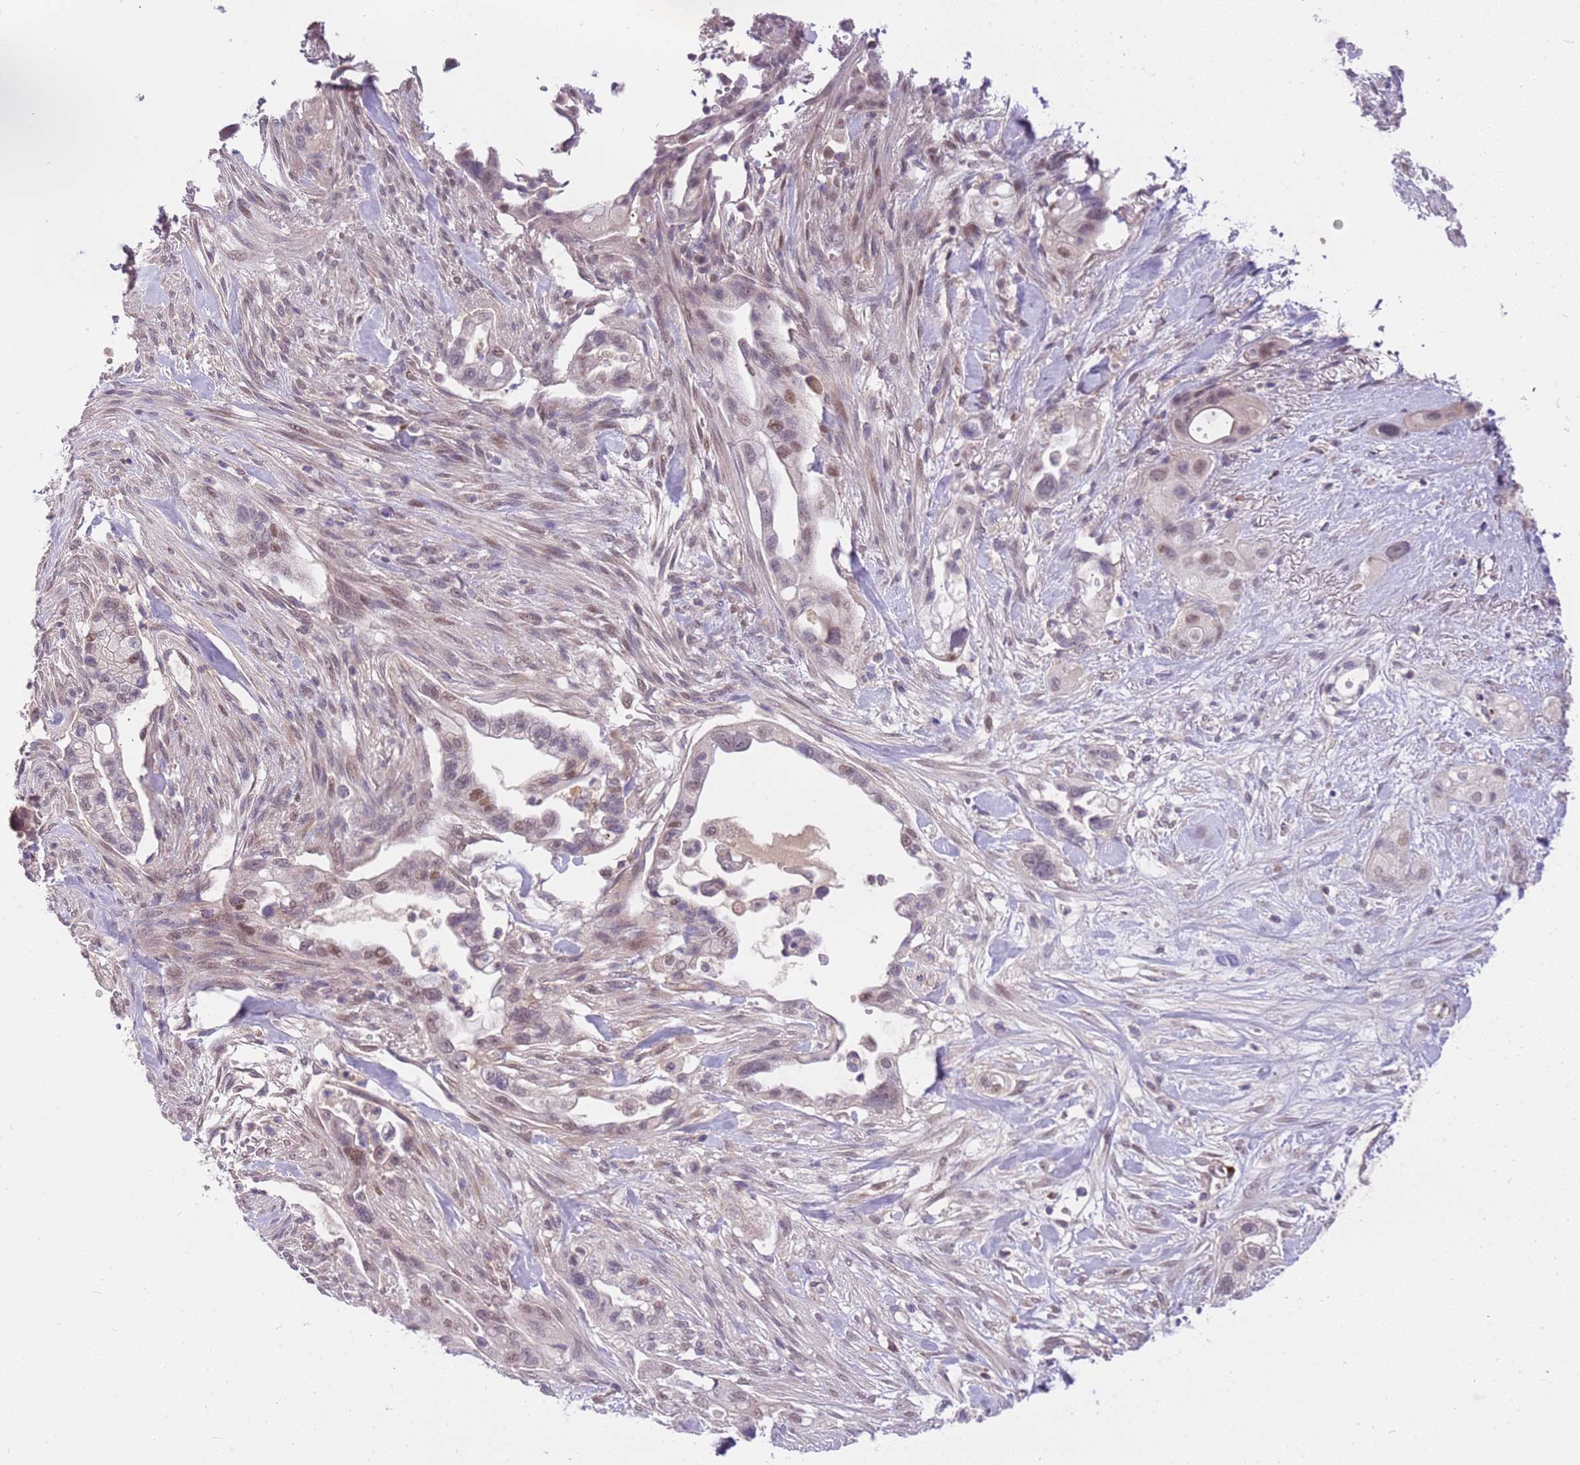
{"staining": {"intensity": "weak", "quantity": "<25%", "location": "cytoplasmic/membranous,nuclear"}, "tissue": "pancreatic cancer", "cell_type": "Tumor cells", "image_type": "cancer", "snomed": [{"axis": "morphology", "description": "Adenocarcinoma, NOS"}, {"axis": "topography", "description": "Pancreas"}], "caption": "High magnification brightfield microscopy of pancreatic cancer (adenocarcinoma) stained with DAB (brown) and counterstained with hematoxylin (blue): tumor cells show no significant expression.", "gene": "MAGEF1", "patient": {"sex": "male", "age": 44}}